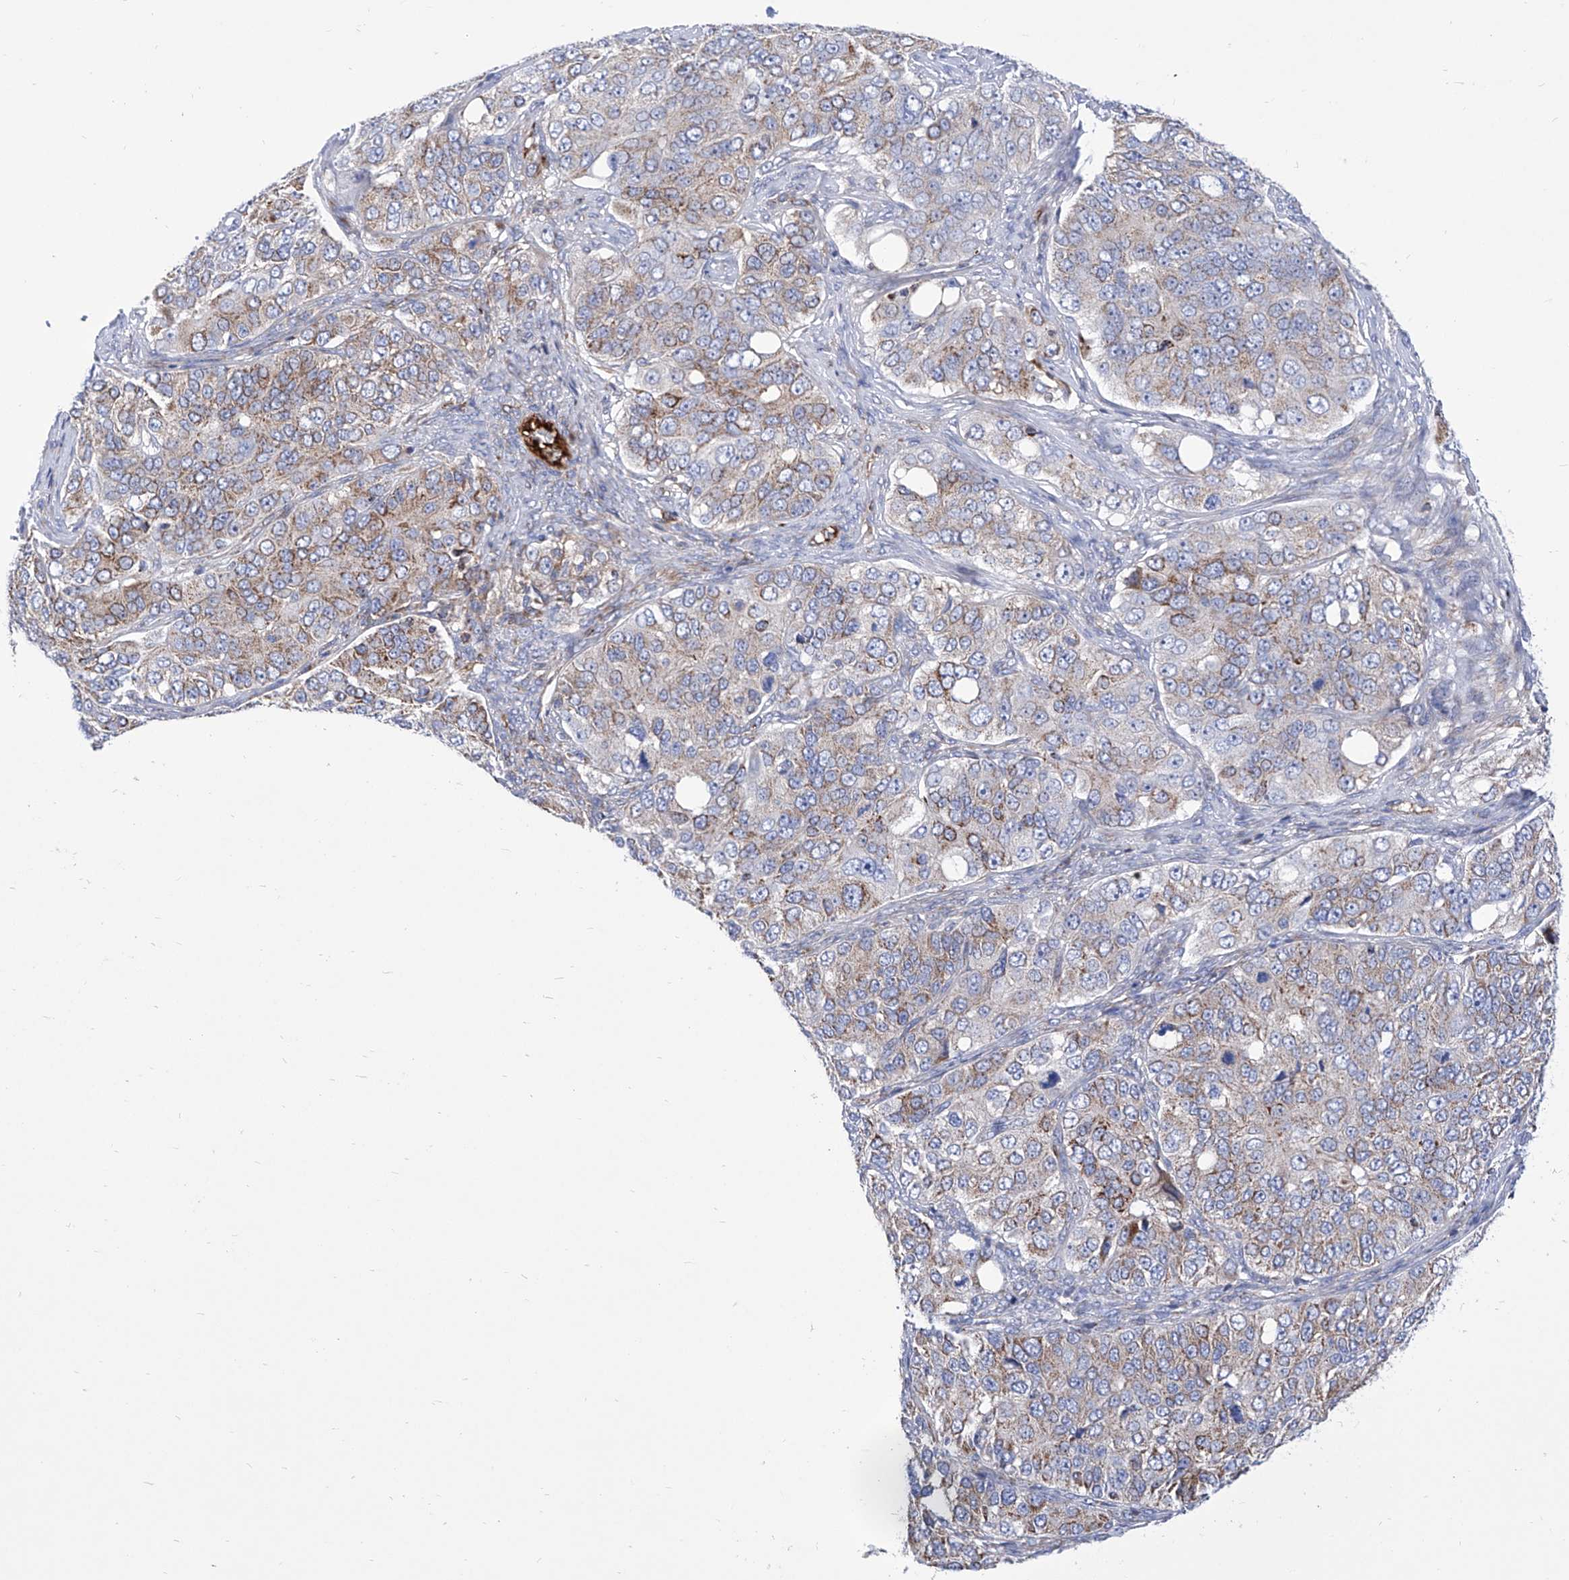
{"staining": {"intensity": "weak", "quantity": ">75%", "location": "cytoplasmic/membranous"}, "tissue": "ovarian cancer", "cell_type": "Tumor cells", "image_type": "cancer", "snomed": [{"axis": "morphology", "description": "Carcinoma, endometroid"}, {"axis": "topography", "description": "Ovary"}], "caption": "The histopathology image shows staining of ovarian cancer, revealing weak cytoplasmic/membranous protein staining (brown color) within tumor cells. (brown staining indicates protein expression, while blue staining denotes nuclei).", "gene": "SRBD1", "patient": {"sex": "female", "age": 51}}